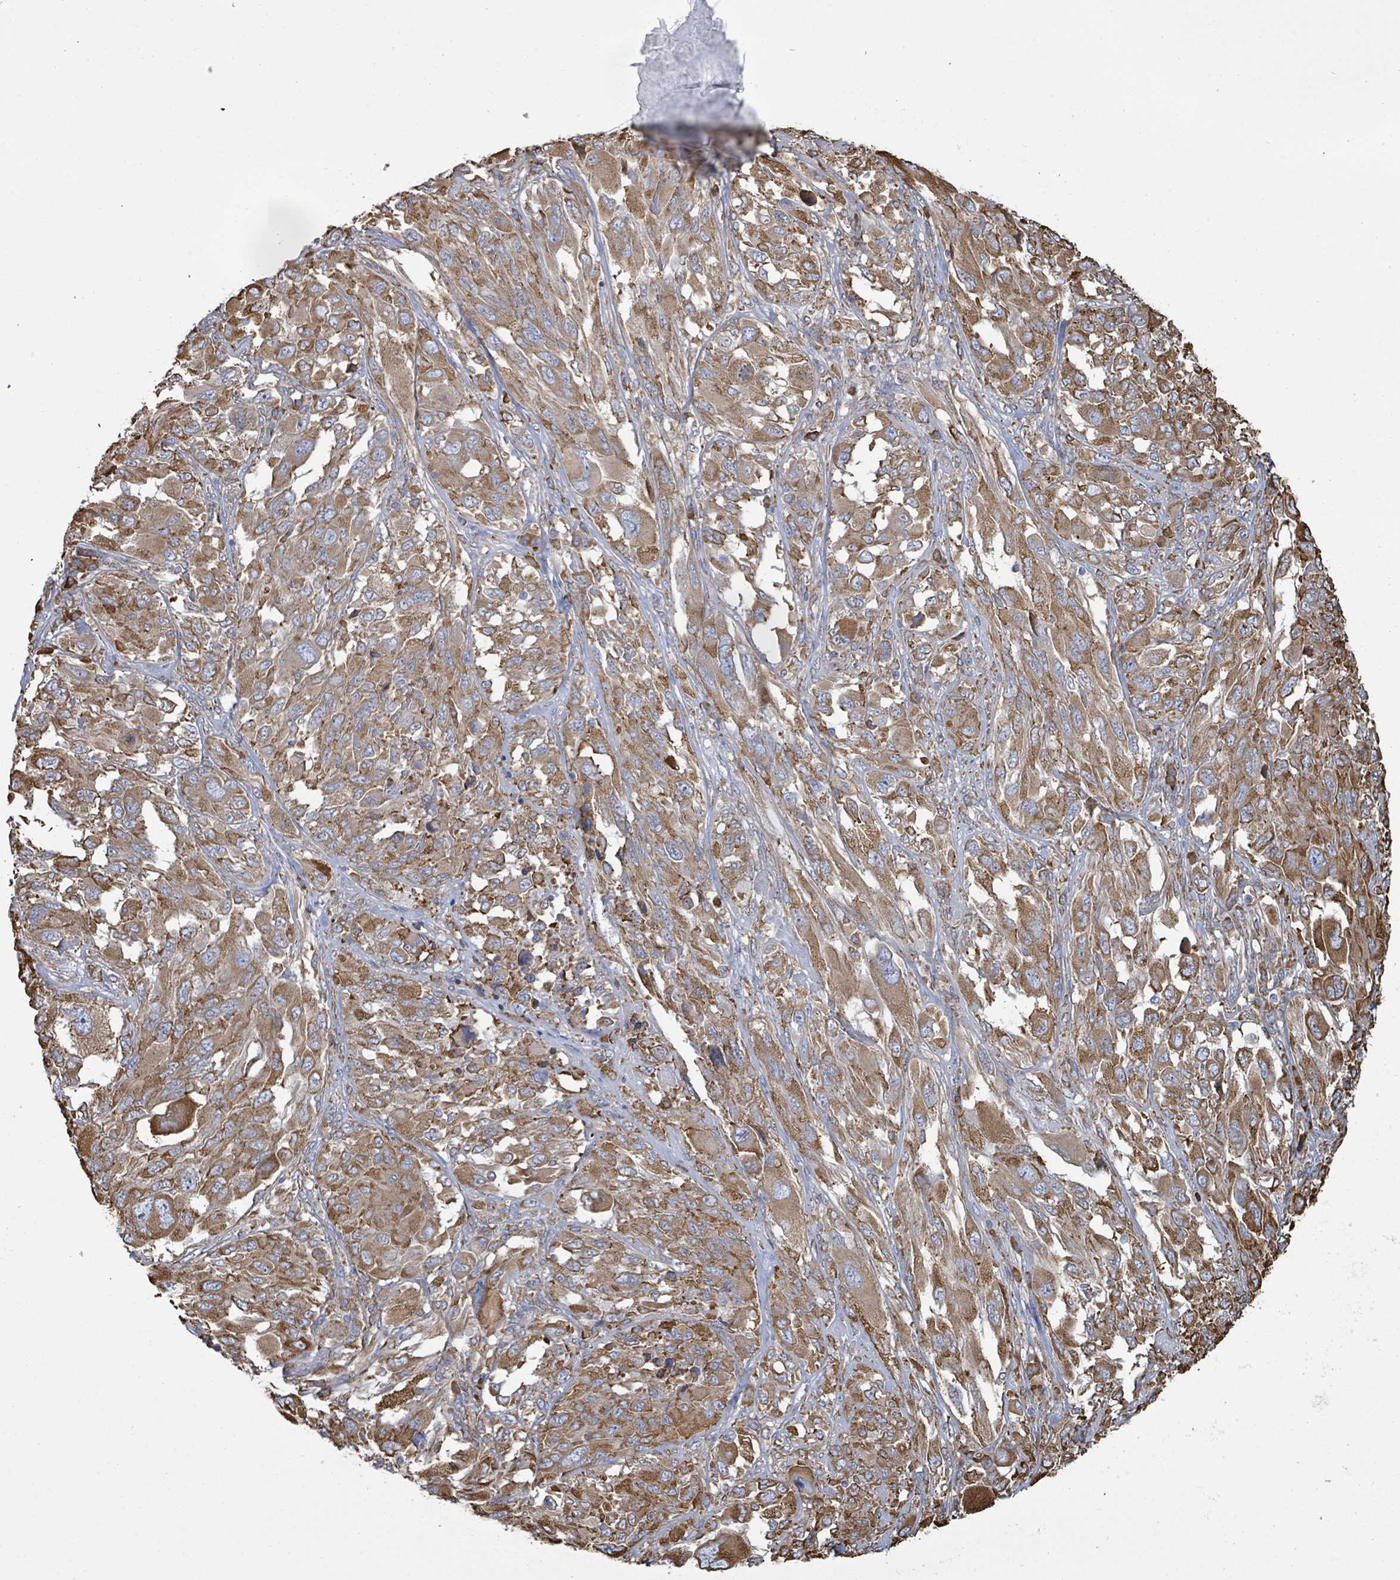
{"staining": {"intensity": "moderate", "quantity": ">75%", "location": "cytoplasmic/membranous"}, "tissue": "melanoma", "cell_type": "Tumor cells", "image_type": "cancer", "snomed": [{"axis": "morphology", "description": "Malignant melanoma, NOS"}, {"axis": "topography", "description": "Skin"}], "caption": "High-power microscopy captured an immunohistochemistry photomicrograph of melanoma, revealing moderate cytoplasmic/membranous expression in approximately >75% of tumor cells.", "gene": "RFPL4A", "patient": {"sex": "female", "age": 91}}